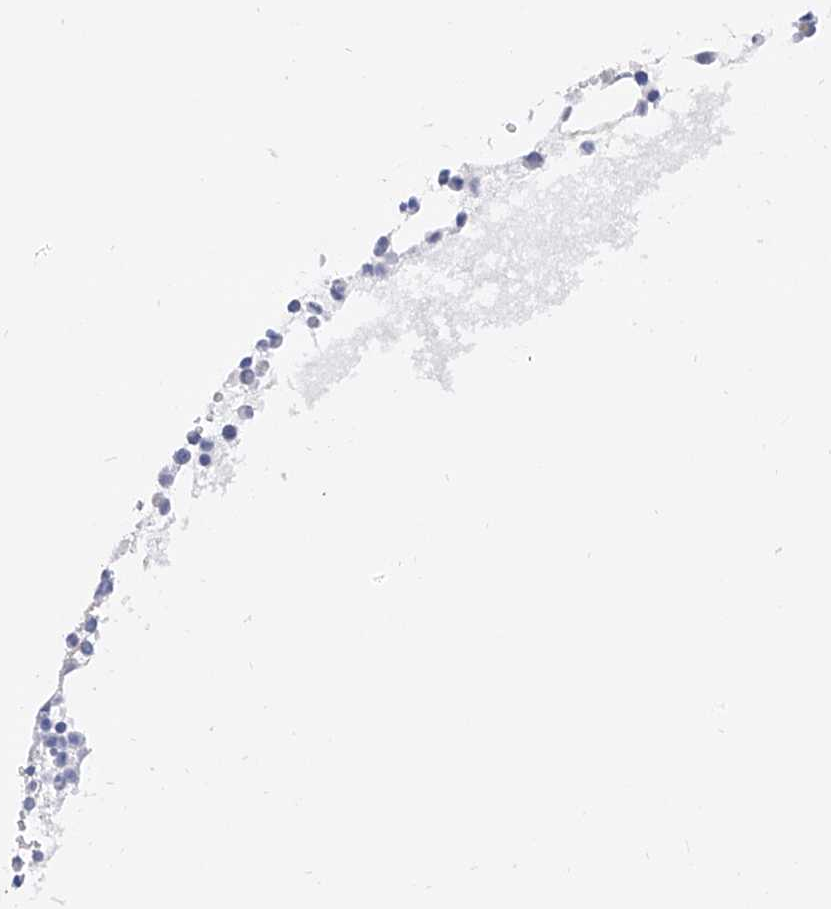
{"staining": {"intensity": "negative", "quantity": "none", "location": "none"}, "tissue": "bone marrow", "cell_type": "Hematopoietic cells", "image_type": "normal", "snomed": [{"axis": "morphology", "description": "Normal tissue, NOS"}, {"axis": "topography", "description": "Bone marrow"}], "caption": "Micrograph shows no significant protein positivity in hematopoietic cells of benign bone marrow. Nuclei are stained in blue.", "gene": "ZNF653", "patient": {"sex": "female", "age": 78}}